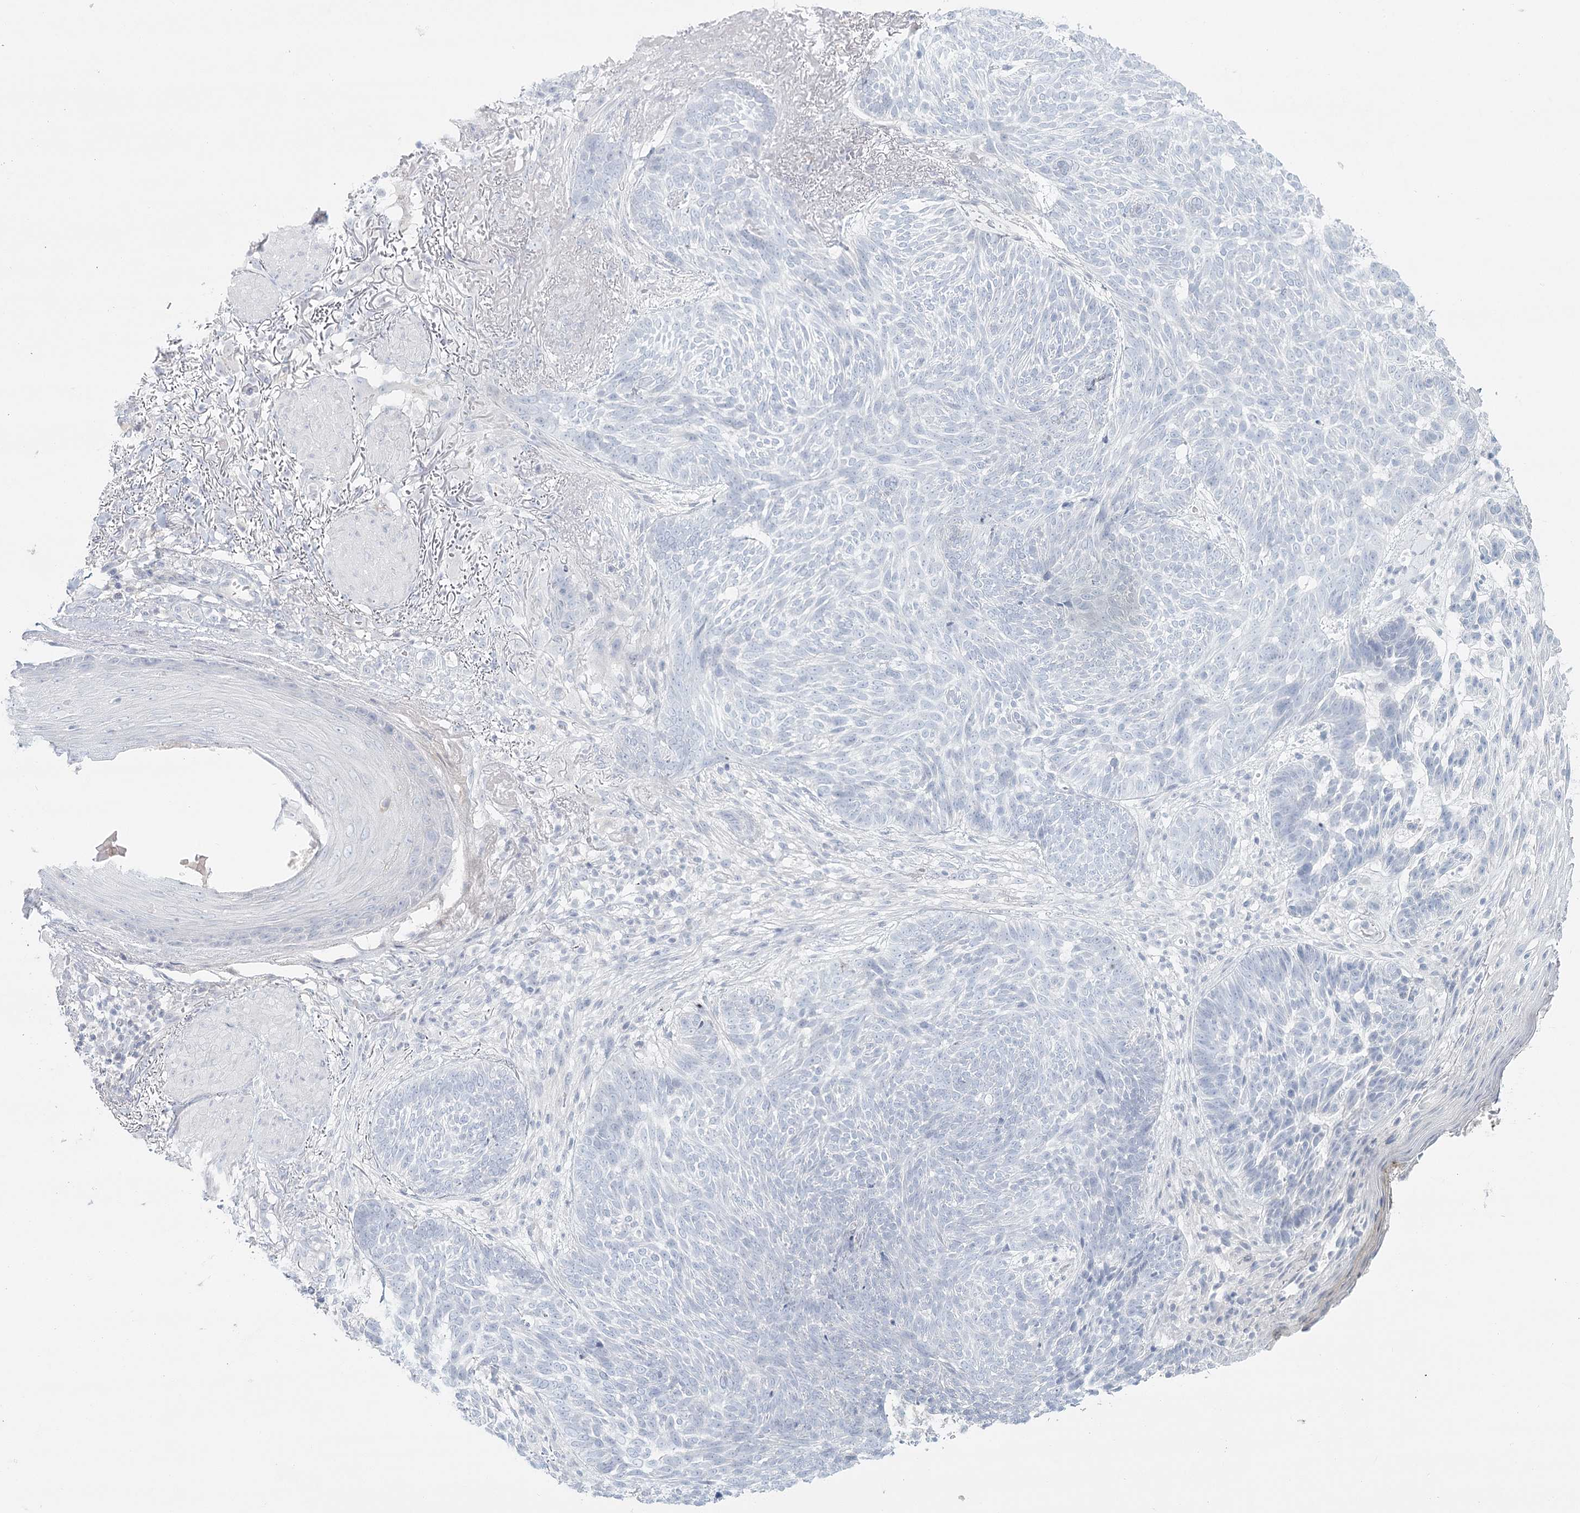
{"staining": {"intensity": "negative", "quantity": "none", "location": "none"}, "tissue": "skin cancer", "cell_type": "Tumor cells", "image_type": "cancer", "snomed": [{"axis": "morphology", "description": "Normal tissue, NOS"}, {"axis": "morphology", "description": "Basal cell carcinoma"}, {"axis": "topography", "description": "Skin"}], "caption": "This is a photomicrograph of immunohistochemistry staining of skin basal cell carcinoma, which shows no staining in tumor cells.", "gene": "DMGDH", "patient": {"sex": "male", "age": 64}}